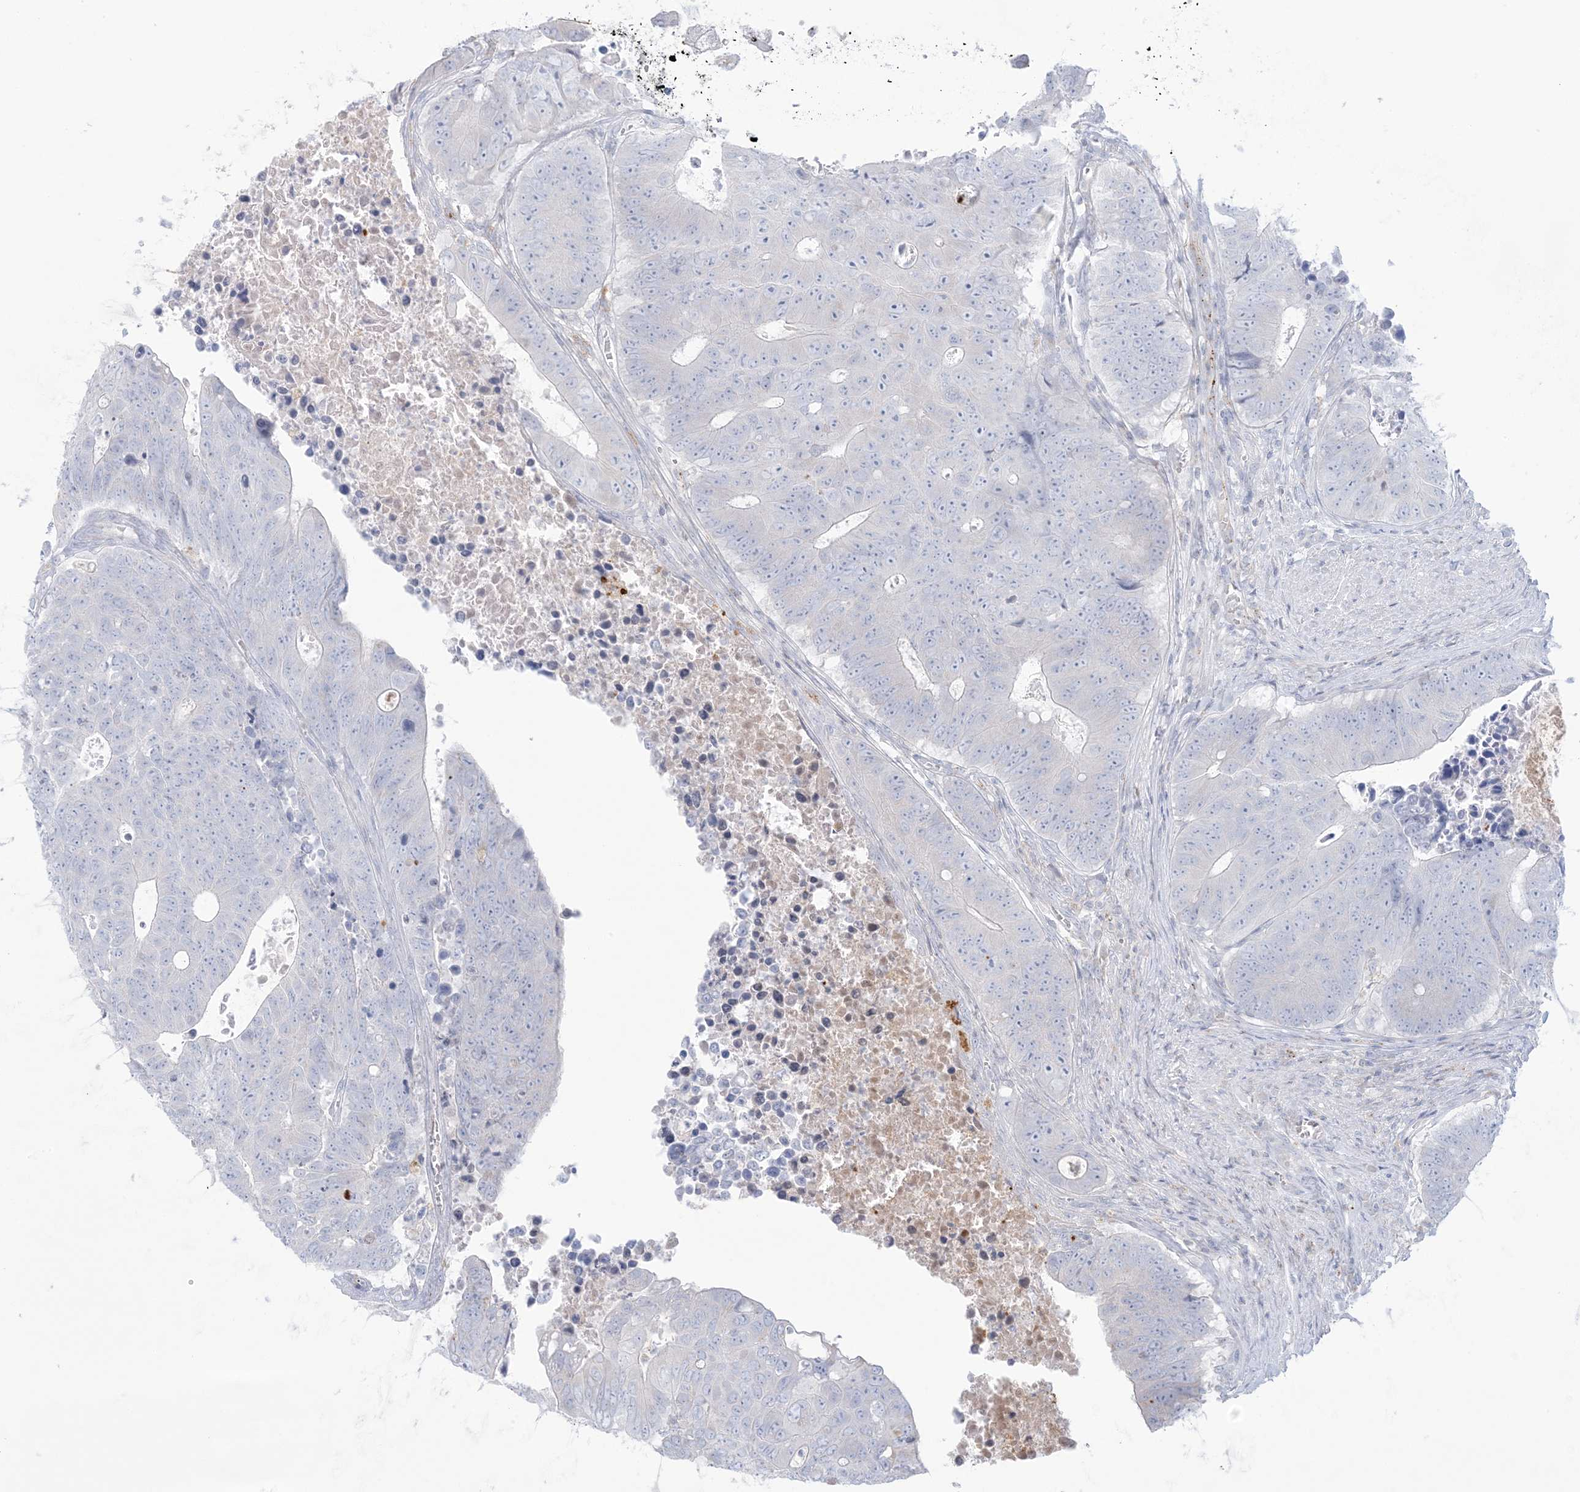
{"staining": {"intensity": "negative", "quantity": "none", "location": "none"}, "tissue": "colorectal cancer", "cell_type": "Tumor cells", "image_type": "cancer", "snomed": [{"axis": "morphology", "description": "Adenocarcinoma, NOS"}, {"axis": "topography", "description": "Colon"}], "caption": "Colorectal cancer (adenocarcinoma) was stained to show a protein in brown. There is no significant expression in tumor cells.", "gene": "KCTD6", "patient": {"sex": "male", "age": 87}}